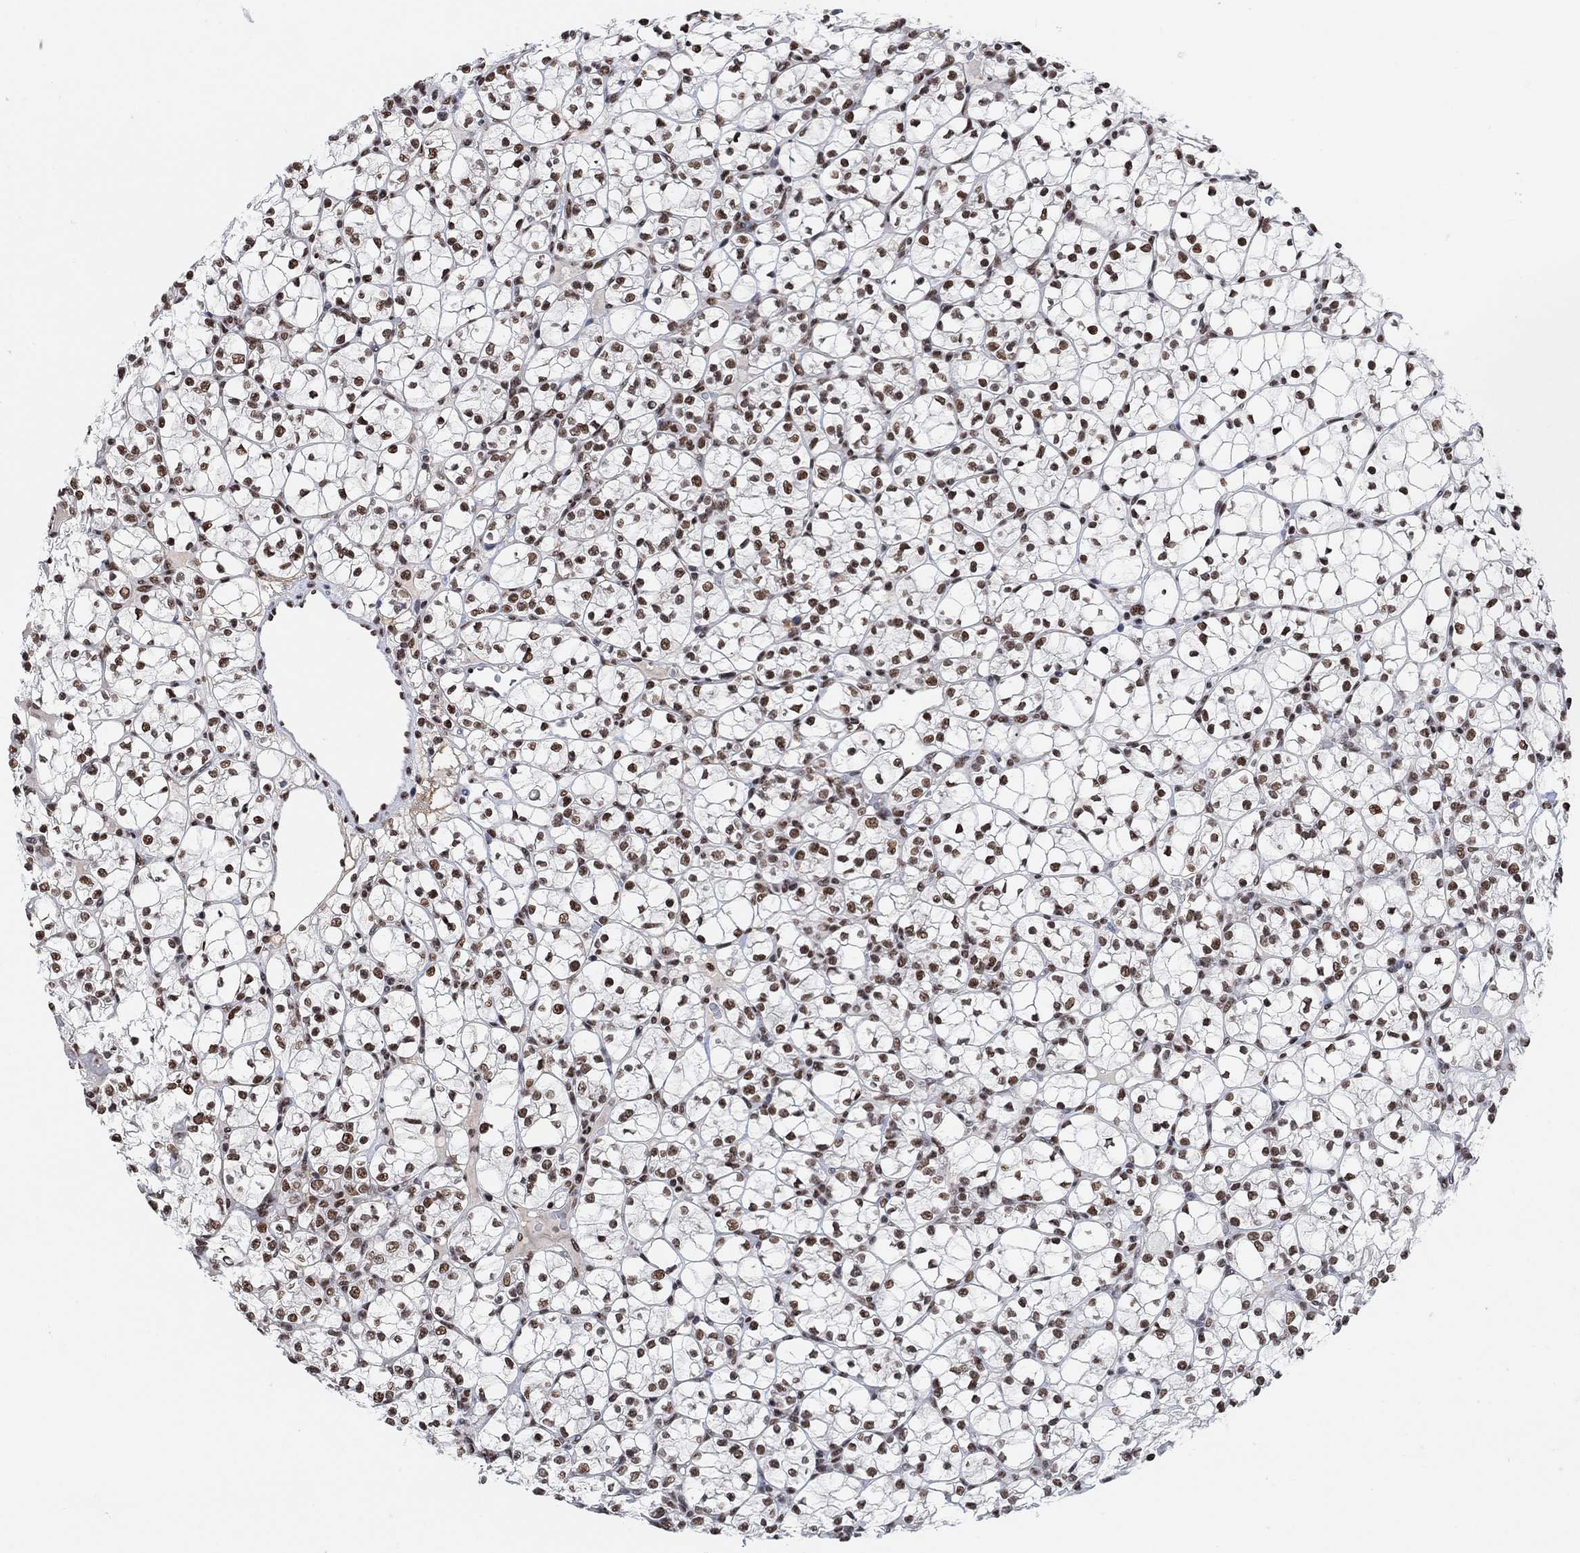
{"staining": {"intensity": "moderate", "quantity": "25%-75%", "location": "nuclear"}, "tissue": "renal cancer", "cell_type": "Tumor cells", "image_type": "cancer", "snomed": [{"axis": "morphology", "description": "Adenocarcinoma, NOS"}, {"axis": "topography", "description": "Kidney"}], "caption": "High-power microscopy captured an immunohistochemistry histopathology image of renal cancer, revealing moderate nuclear positivity in approximately 25%-75% of tumor cells.", "gene": "USP39", "patient": {"sex": "female", "age": 89}}